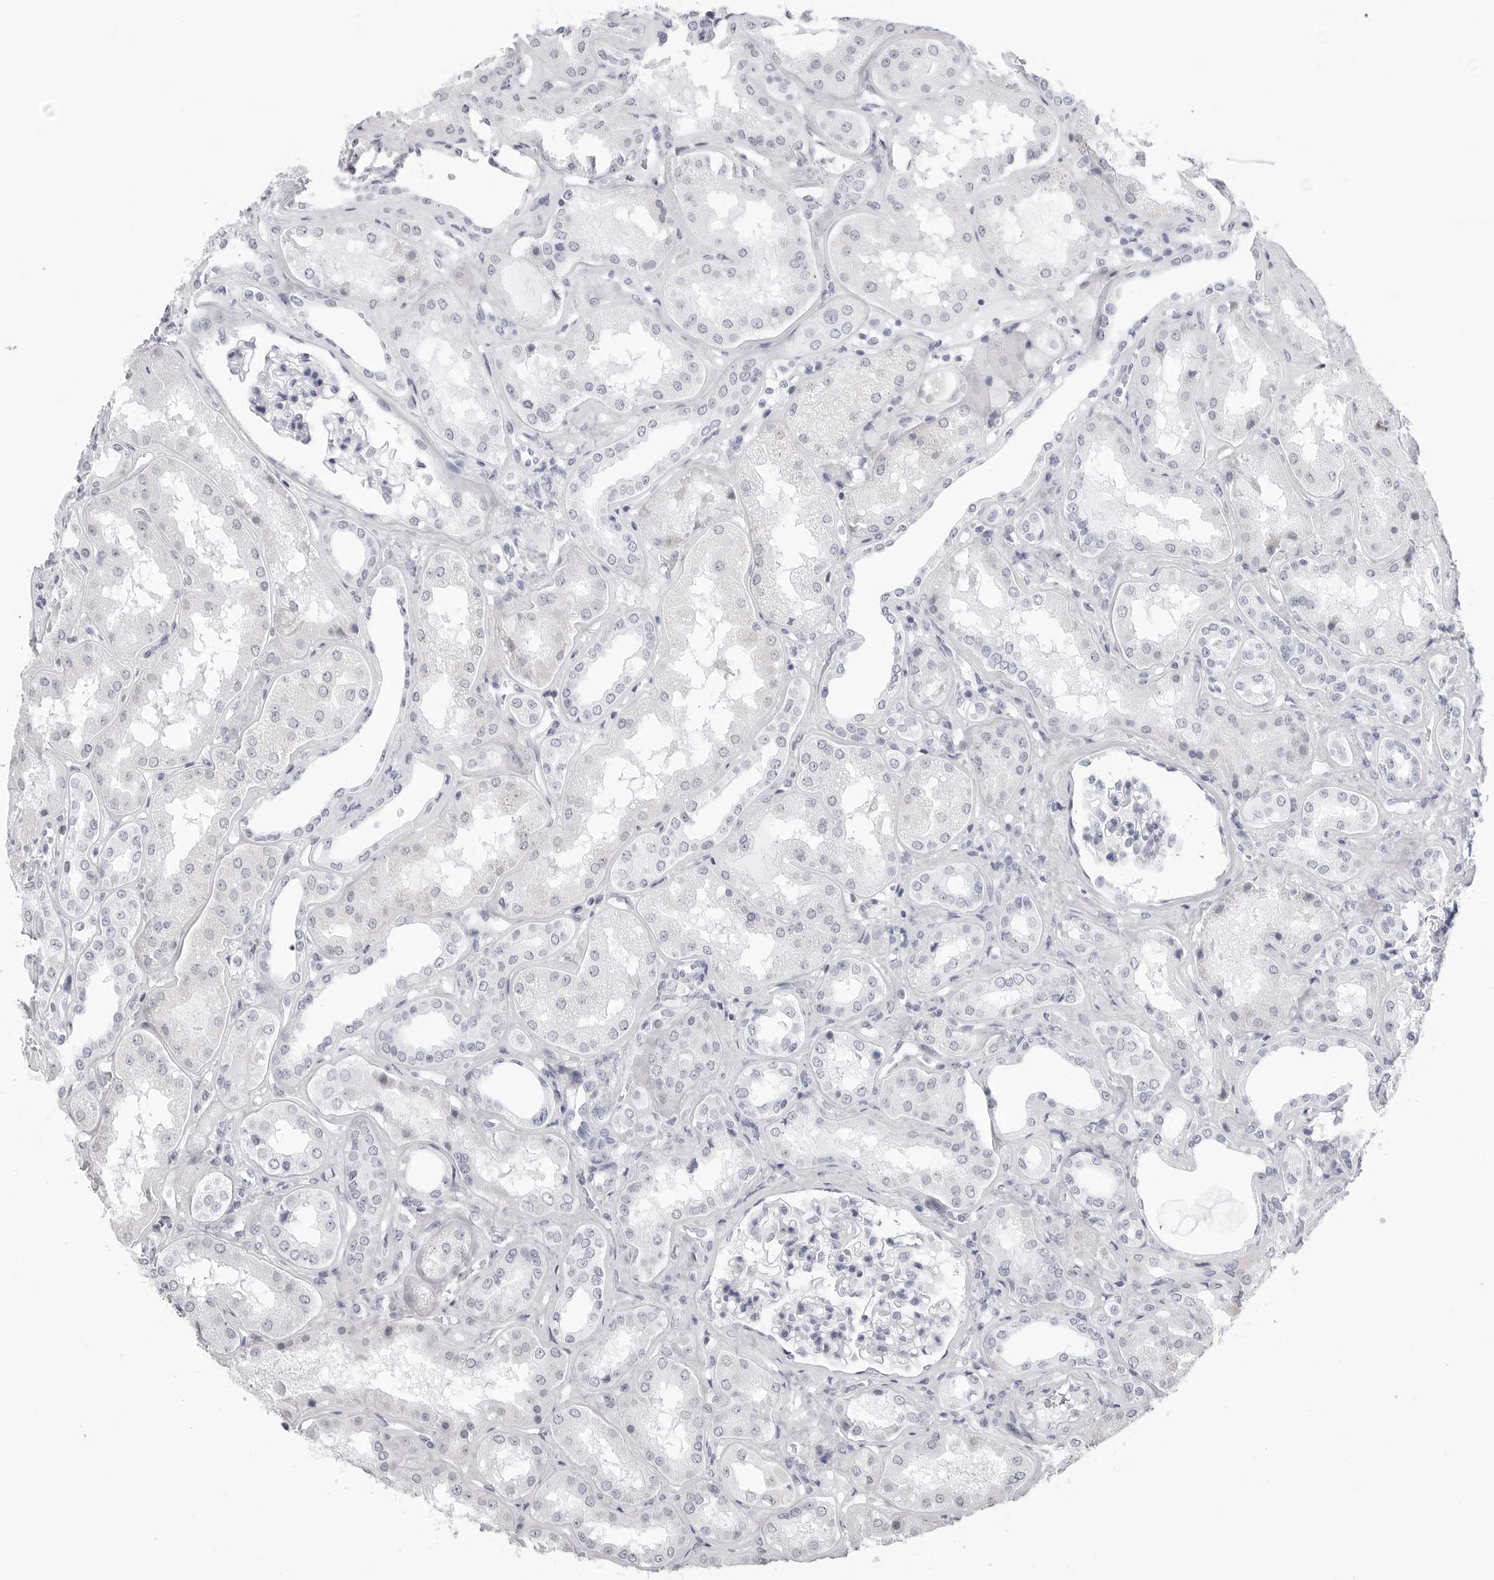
{"staining": {"intensity": "negative", "quantity": "none", "location": "none"}, "tissue": "kidney", "cell_type": "Cells in glomeruli", "image_type": "normal", "snomed": [{"axis": "morphology", "description": "Normal tissue, NOS"}, {"axis": "topography", "description": "Kidney"}], "caption": "A high-resolution image shows immunohistochemistry staining of benign kidney, which exhibits no significant positivity in cells in glomeruli. (DAB (3,3'-diaminobenzidine) immunohistochemistry (IHC) visualized using brightfield microscopy, high magnification).", "gene": "TSSK1B", "patient": {"sex": "female", "age": 56}}